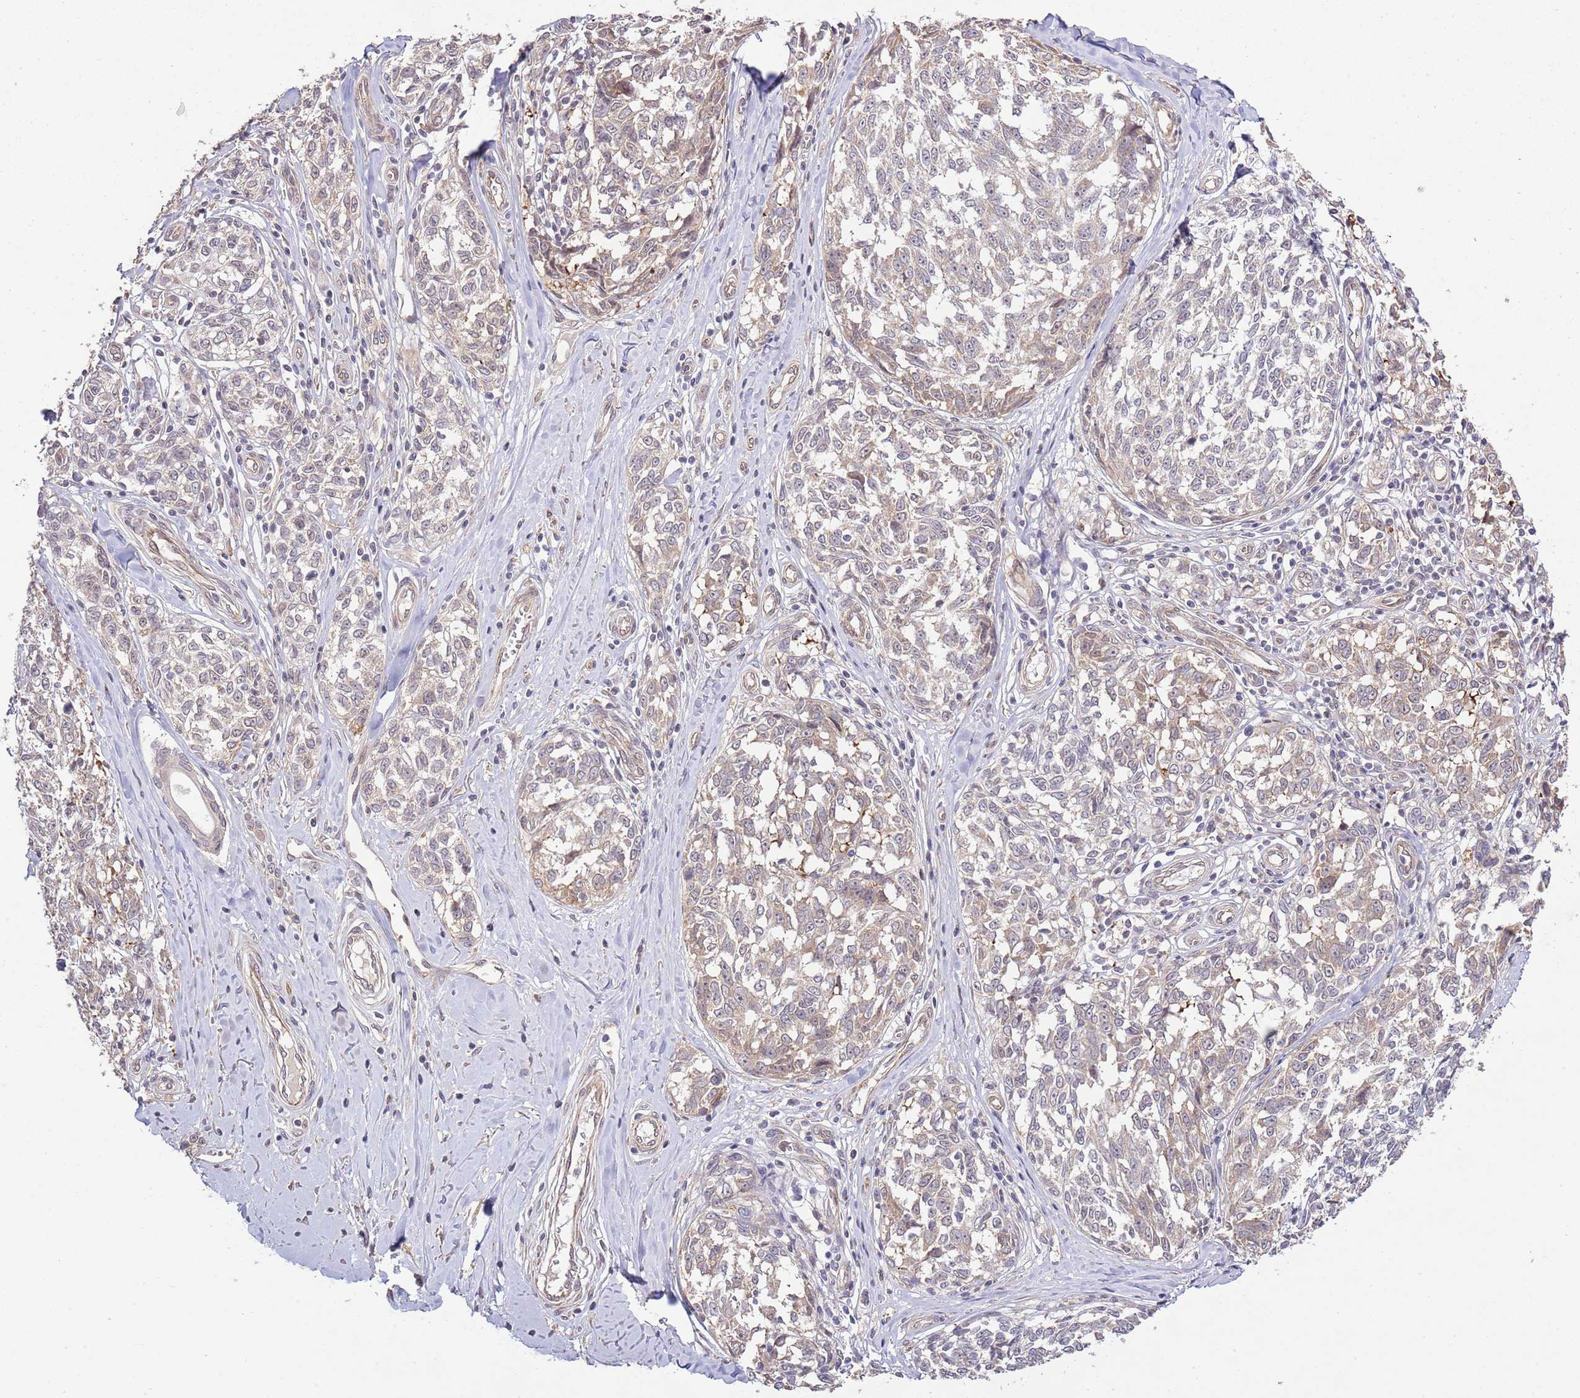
{"staining": {"intensity": "weak", "quantity": "<25%", "location": "cytoplasmic/membranous"}, "tissue": "melanoma", "cell_type": "Tumor cells", "image_type": "cancer", "snomed": [{"axis": "morphology", "description": "Normal tissue, NOS"}, {"axis": "morphology", "description": "Malignant melanoma, NOS"}, {"axis": "topography", "description": "Skin"}], "caption": "Immunohistochemistry micrograph of neoplastic tissue: malignant melanoma stained with DAB (3,3'-diaminobenzidine) displays no significant protein staining in tumor cells. (Brightfield microscopy of DAB immunohistochemistry at high magnification).", "gene": "IVD", "patient": {"sex": "female", "age": 64}}